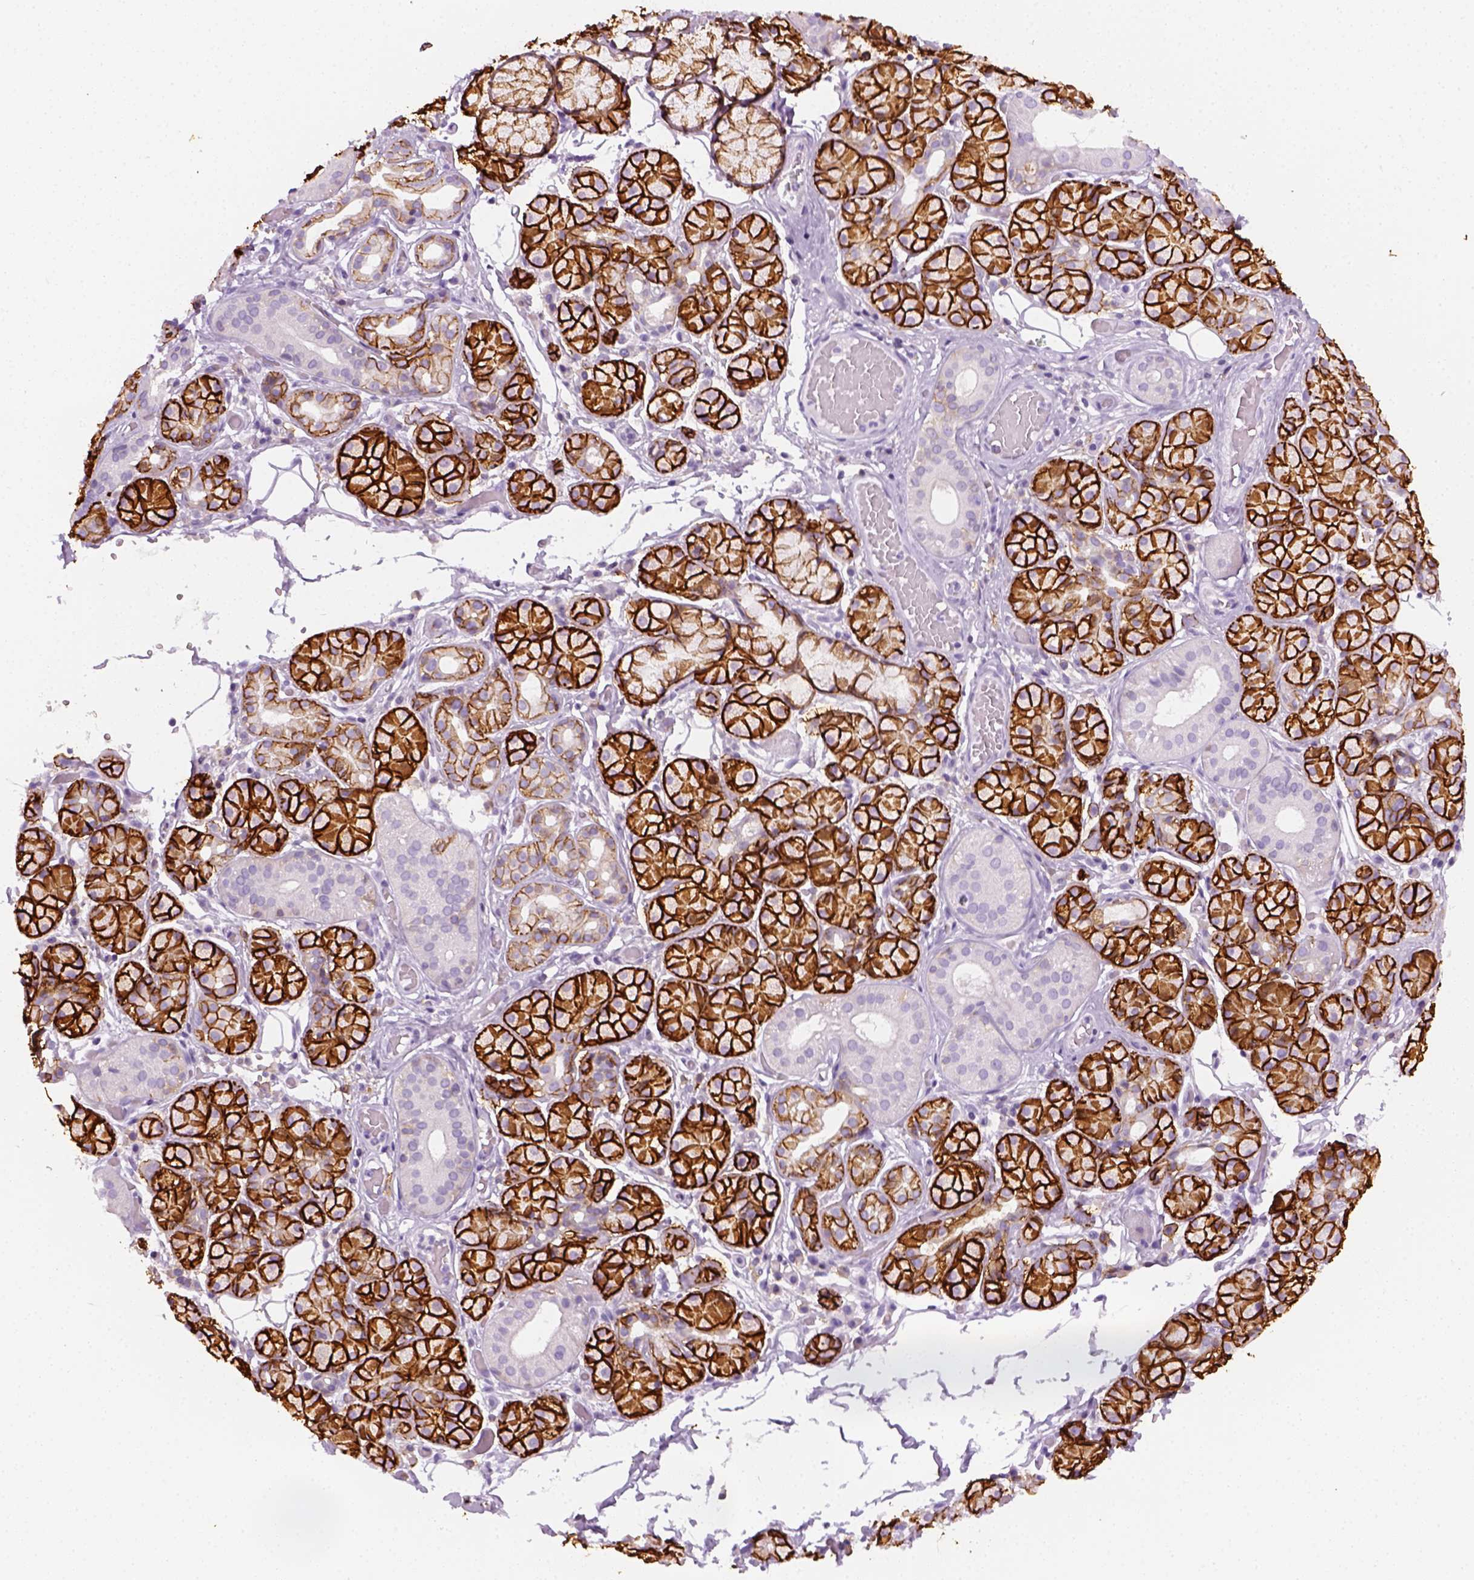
{"staining": {"intensity": "strong", "quantity": ">75%", "location": "cytoplasmic/membranous"}, "tissue": "salivary gland", "cell_type": "Glandular cells", "image_type": "normal", "snomed": [{"axis": "morphology", "description": "Normal tissue, NOS"}, {"axis": "topography", "description": "Salivary gland"}, {"axis": "topography", "description": "Peripheral nerve tissue"}], "caption": "Unremarkable salivary gland was stained to show a protein in brown. There is high levels of strong cytoplasmic/membranous expression in approximately >75% of glandular cells. (Brightfield microscopy of DAB IHC at high magnification).", "gene": "AQP3", "patient": {"sex": "male", "age": 71}}